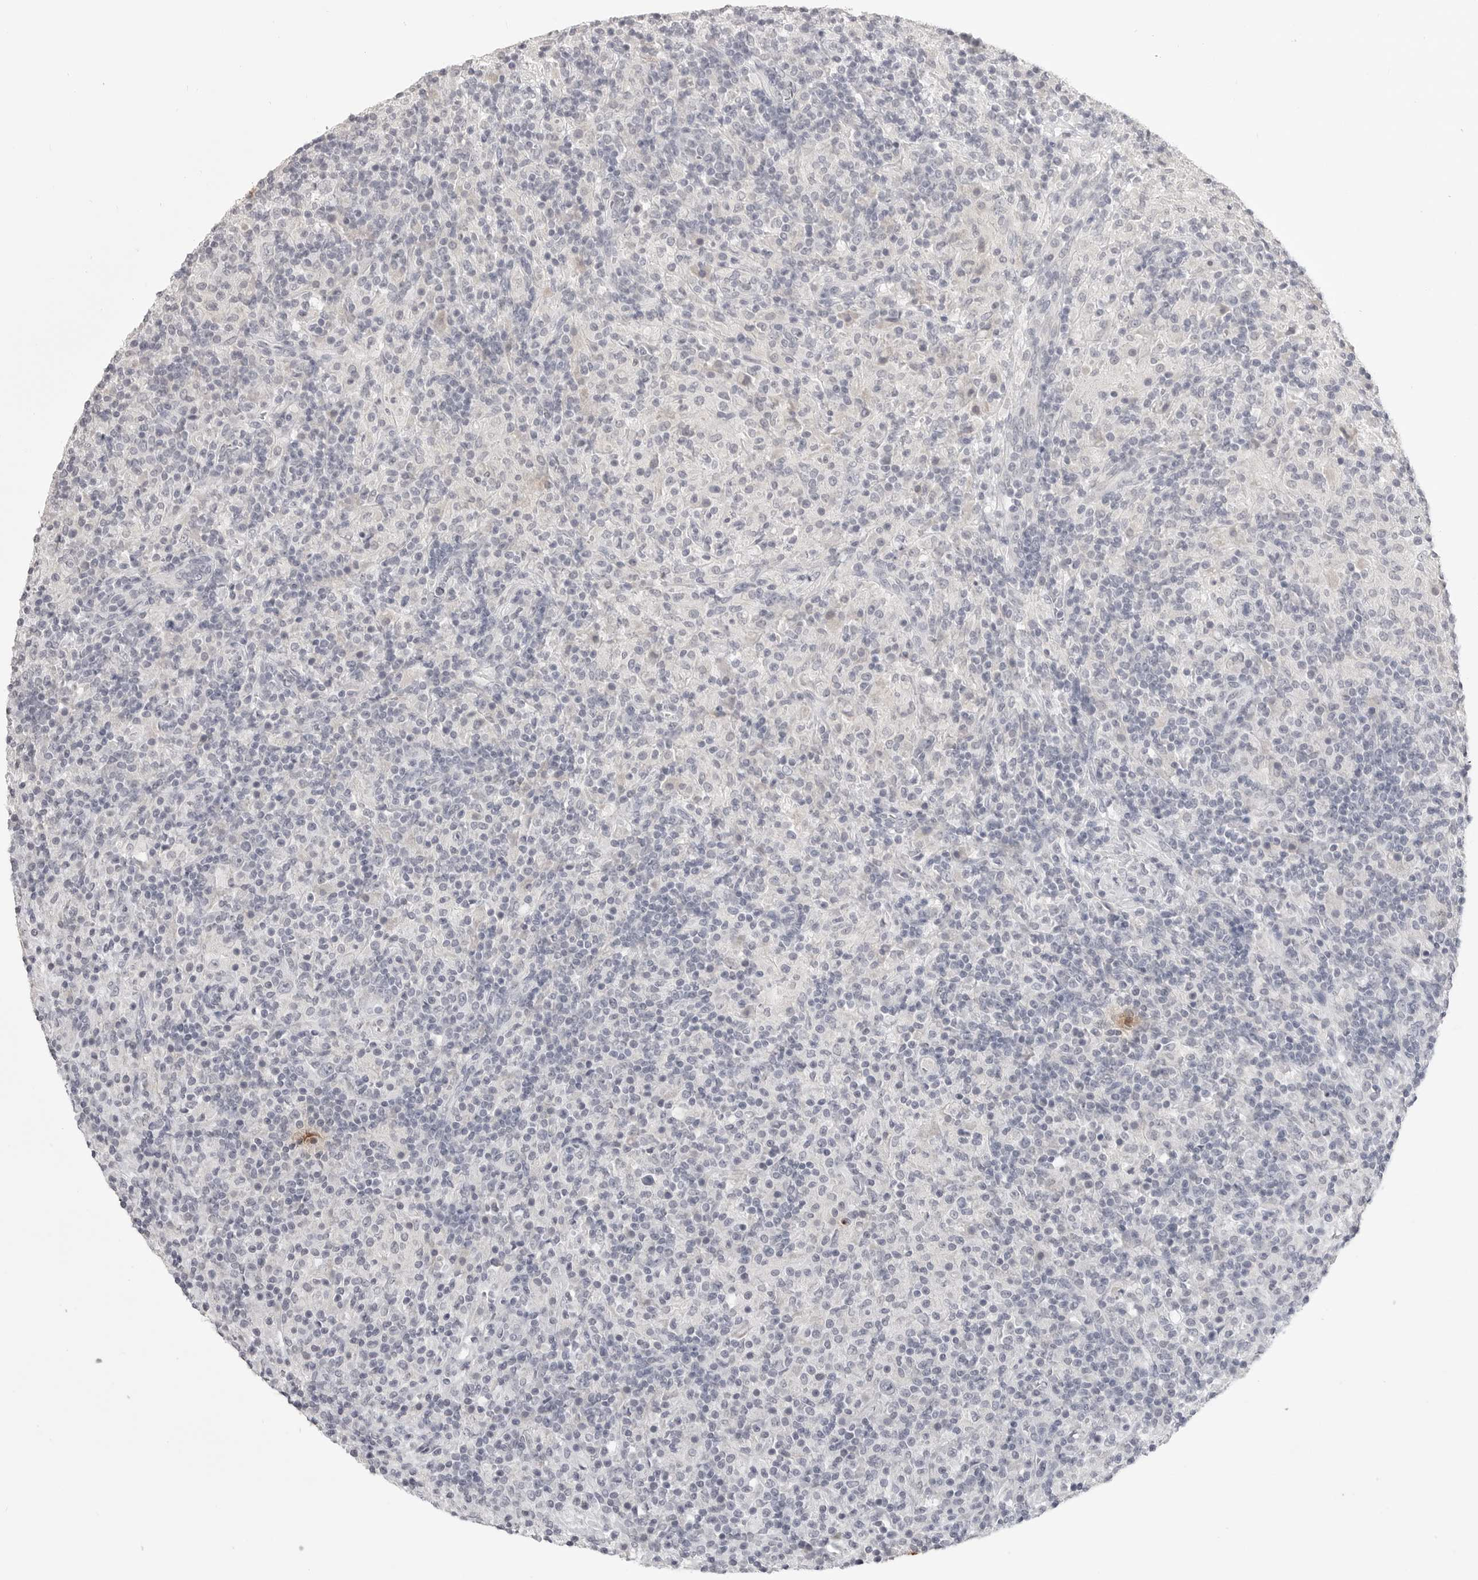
{"staining": {"intensity": "negative", "quantity": "none", "location": "none"}, "tissue": "lymphoma", "cell_type": "Tumor cells", "image_type": "cancer", "snomed": [{"axis": "morphology", "description": "Hodgkin's disease, NOS"}, {"axis": "topography", "description": "Lymph node"}], "caption": "IHC micrograph of human Hodgkin's disease stained for a protein (brown), which demonstrates no expression in tumor cells.", "gene": "PRSS1", "patient": {"sex": "male", "age": 70}}